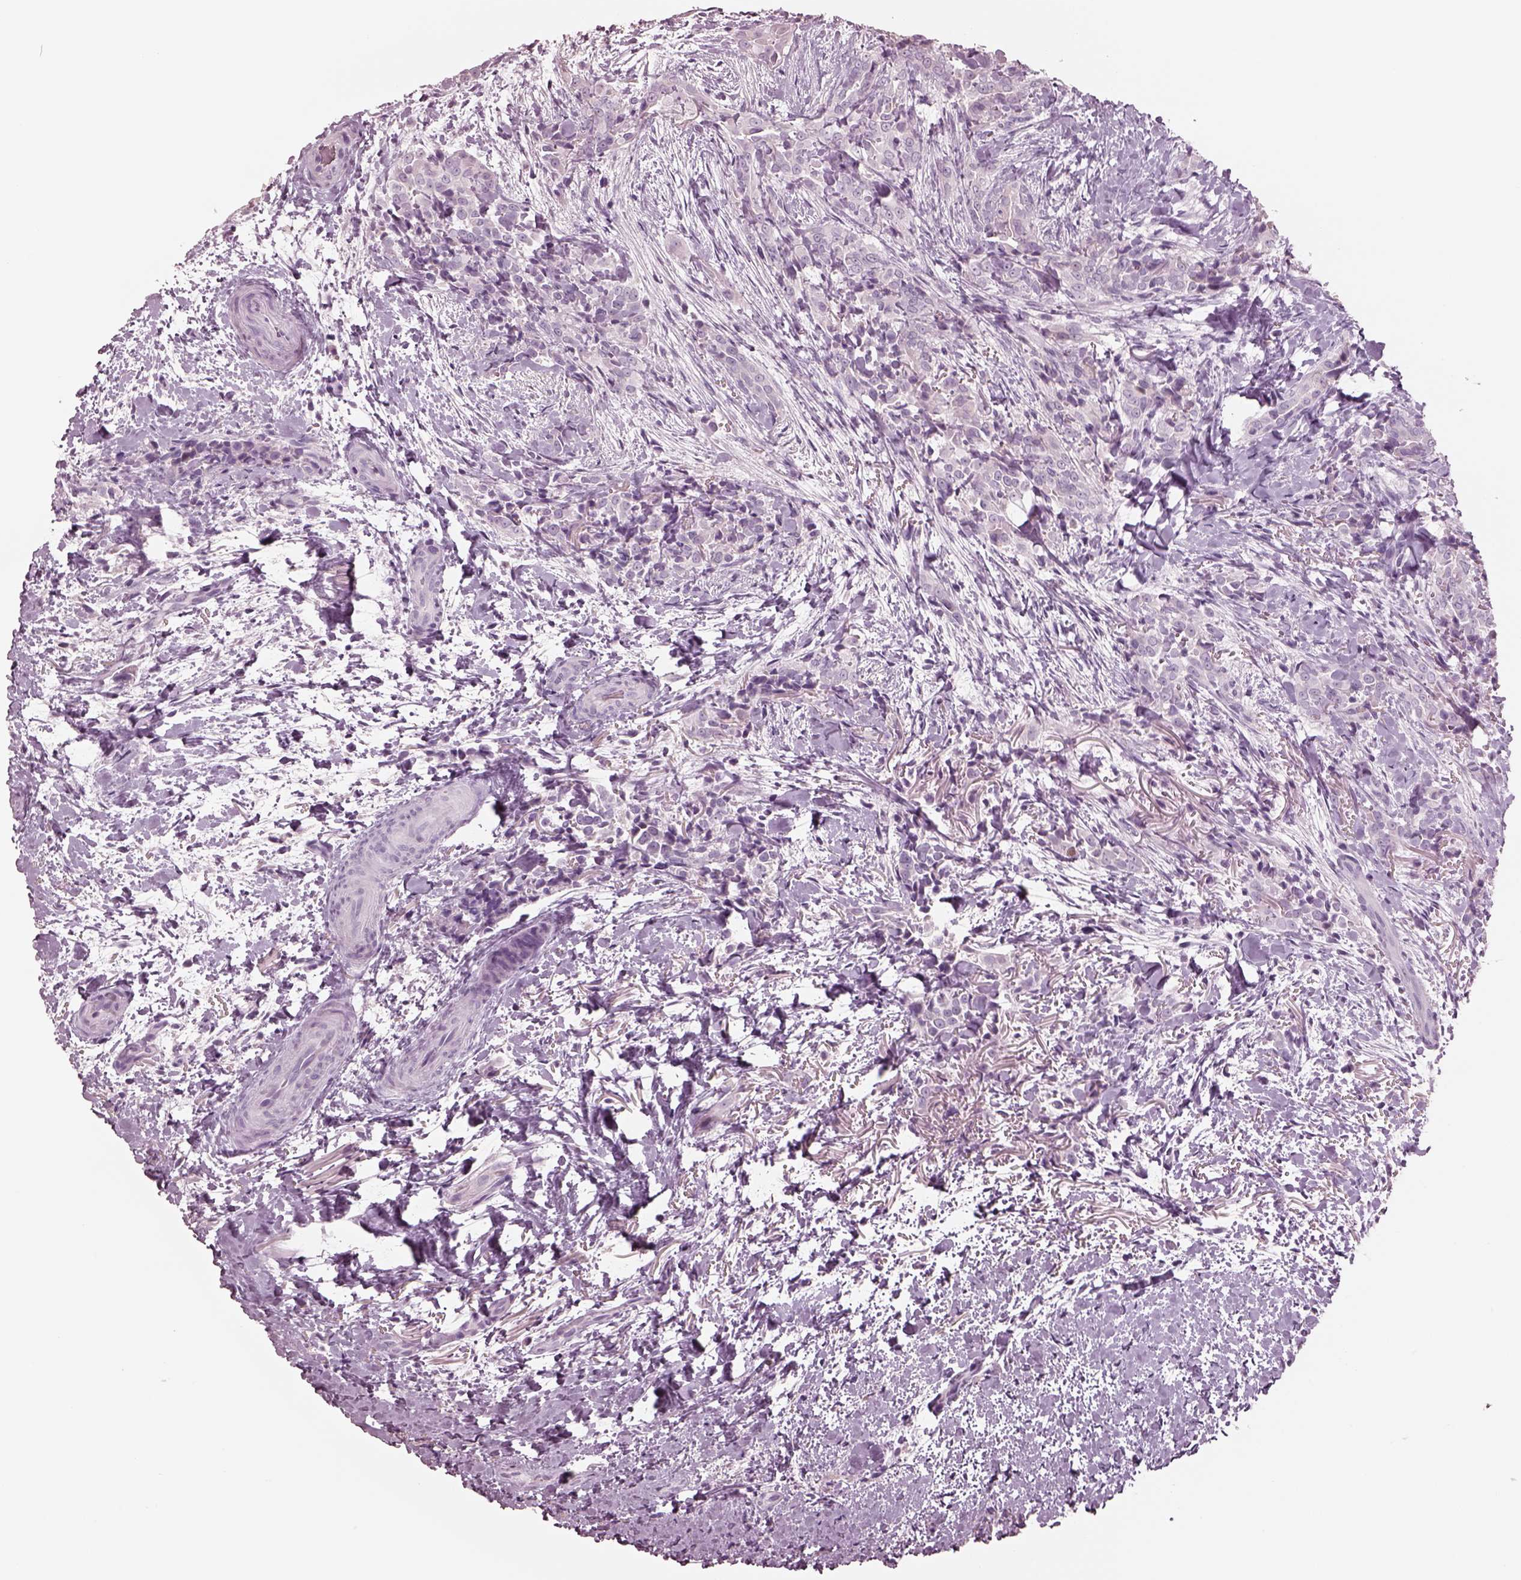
{"staining": {"intensity": "negative", "quantity": "none", "location": "none"}, "tissue": "thyroid cancer", "cell_type": "Tumor cells", "image_type": "cancer", "snomed": [{"axis": "morphology", "description": "Papillary adenocarcinoma, NOS"}, {"axis": "topography", "description": "Thyroid gland"}], "caption": "Tumor cells are negative for protein expression in human thyroid cancer. Nuclei are stained in blue.", "gene": "KRTAP24-1", "patient": {"sex": "male", "age": 61}}